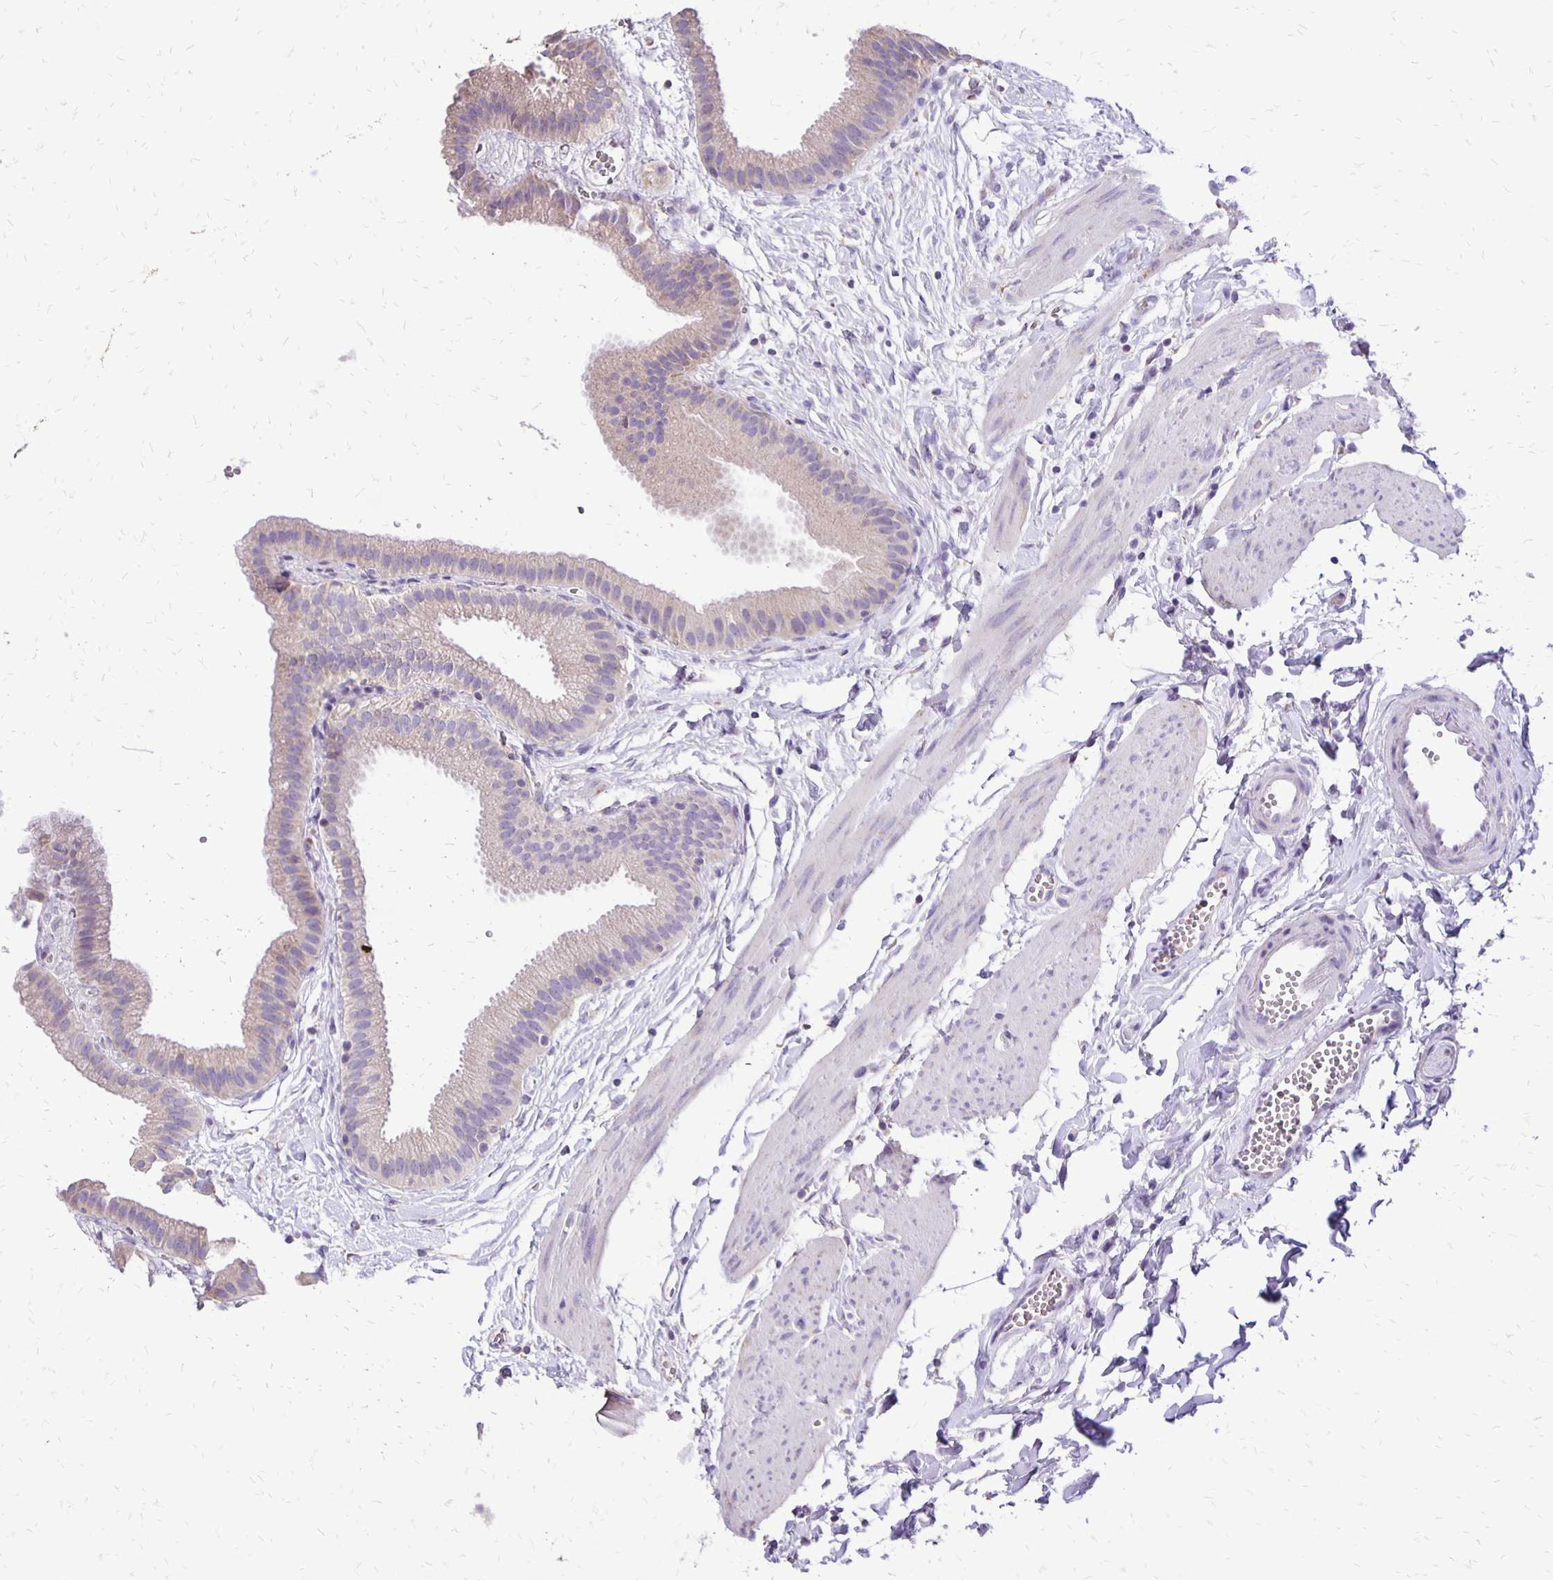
{"staining": {"intensity": "weak", "quantity": "25%-75%", "location": "cytoplasmic/membranous"}, "tissue": "gallbladder", "cell_type": "Glandular cells", "image_type": "normal", "snomed": [{"axis": "morphology", "description": "Normal tissue, NOS"}, {"axis": "topography", "description": "Gallbladder"}], "caption": "Protein expression by immunohistochemistry exhibits weak cytoplasmic/membranous expression in about 25%-75% of glandular cells in benign gallbladder. Ihc stains the protein in brown and the nuclei are stained blue.", "gene": "ANKRD45", "patient": {"sex": "female", "age": 63}}